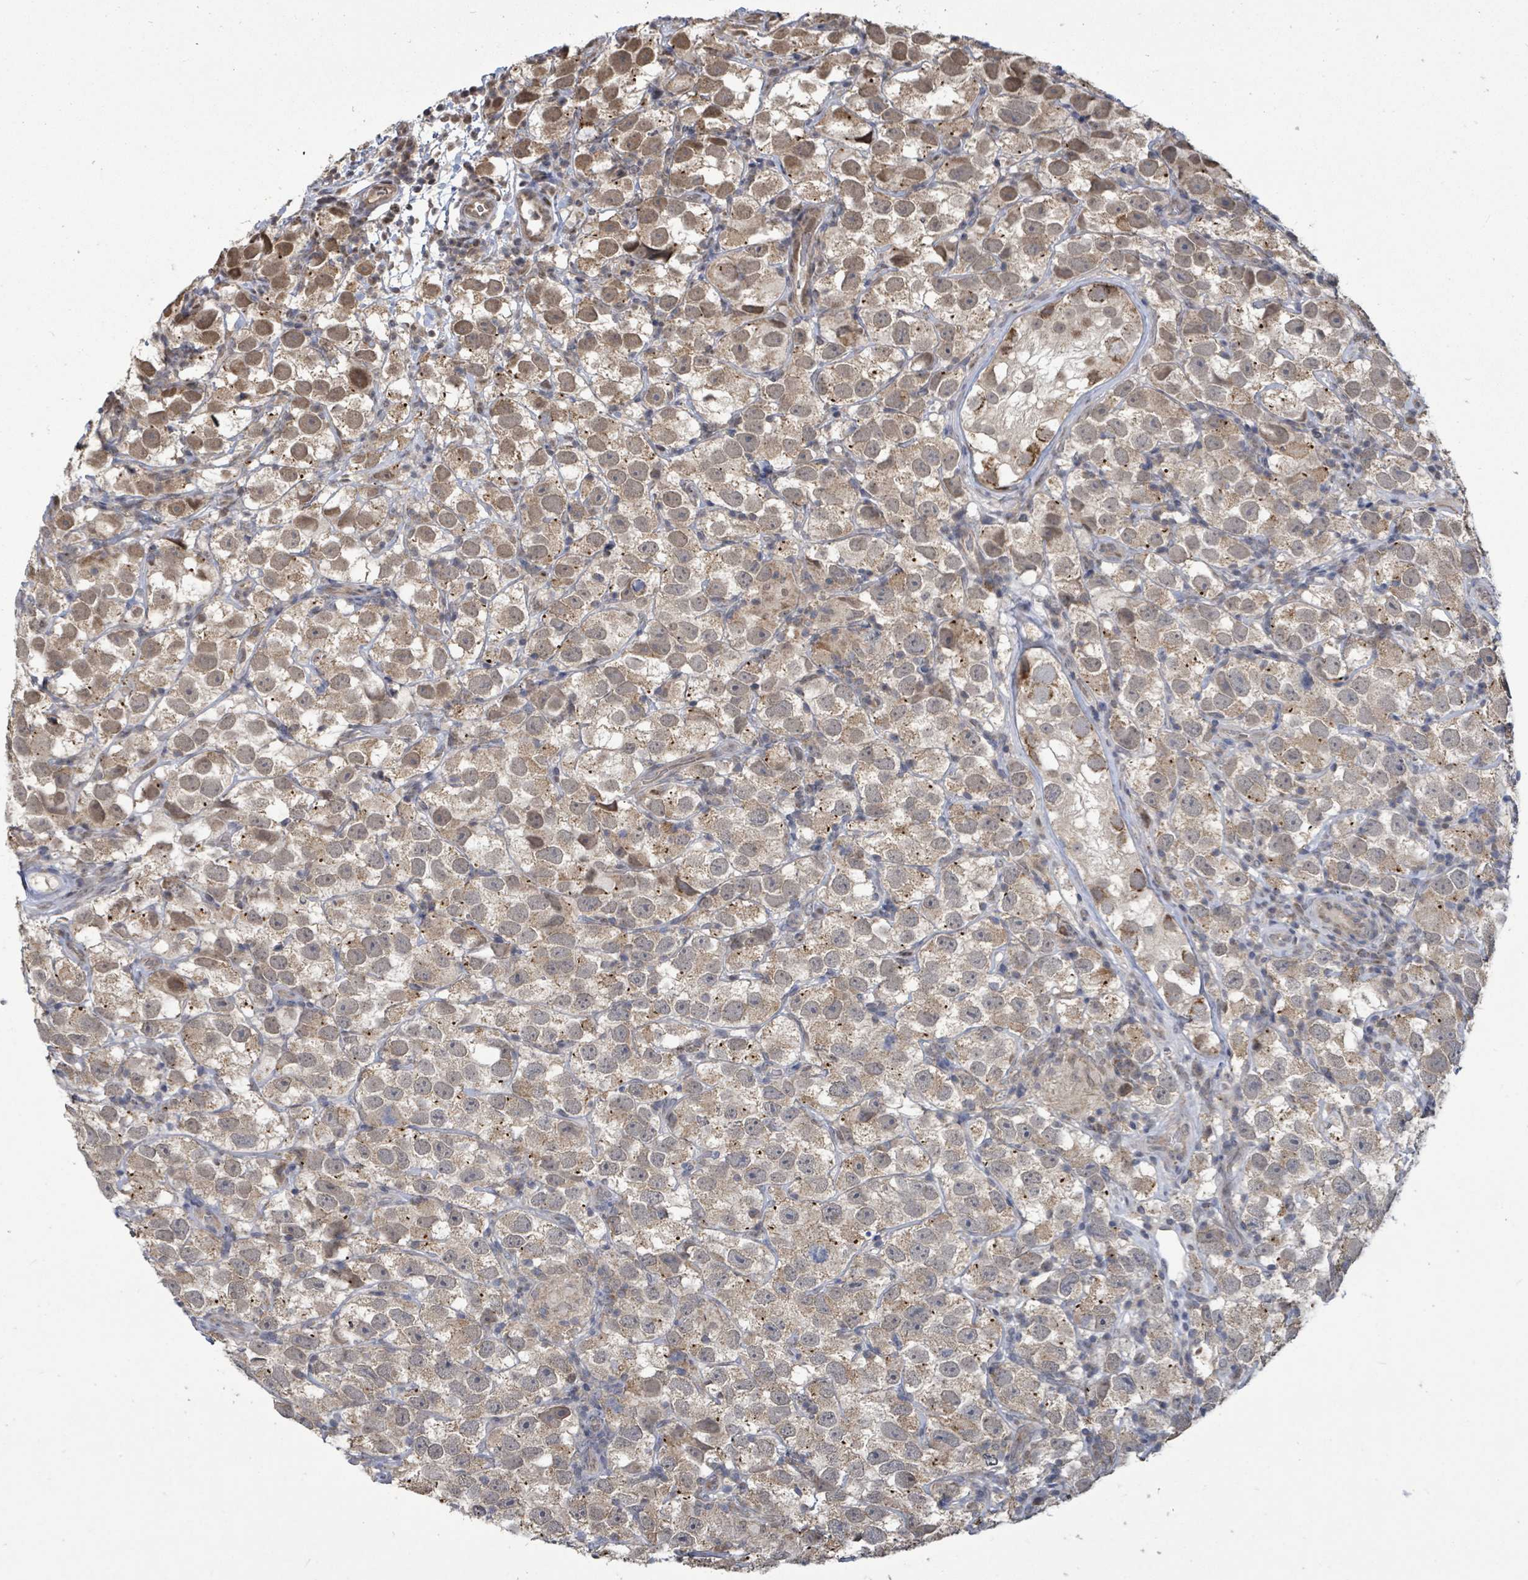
{"staining": {"intensity": "moderate", "quantity": ">75%", "location": "cytoplasmic/membranous"}, "tissue": "testis cancer", "cell_type": "Tumor cells", "image_type": "cancer", "snomed": [{"axis": "morphology", "description": "Seminoma, NOS"}, {"axis": "topography", "description": "Testis"}], "caption": "Moderate cytoplasmic/membranous protein positivity is present in approximately >75% of tumor cells in seminoma (testis).", "gene": "COQ6", "patient": {"sex": "male", "age": 26}}